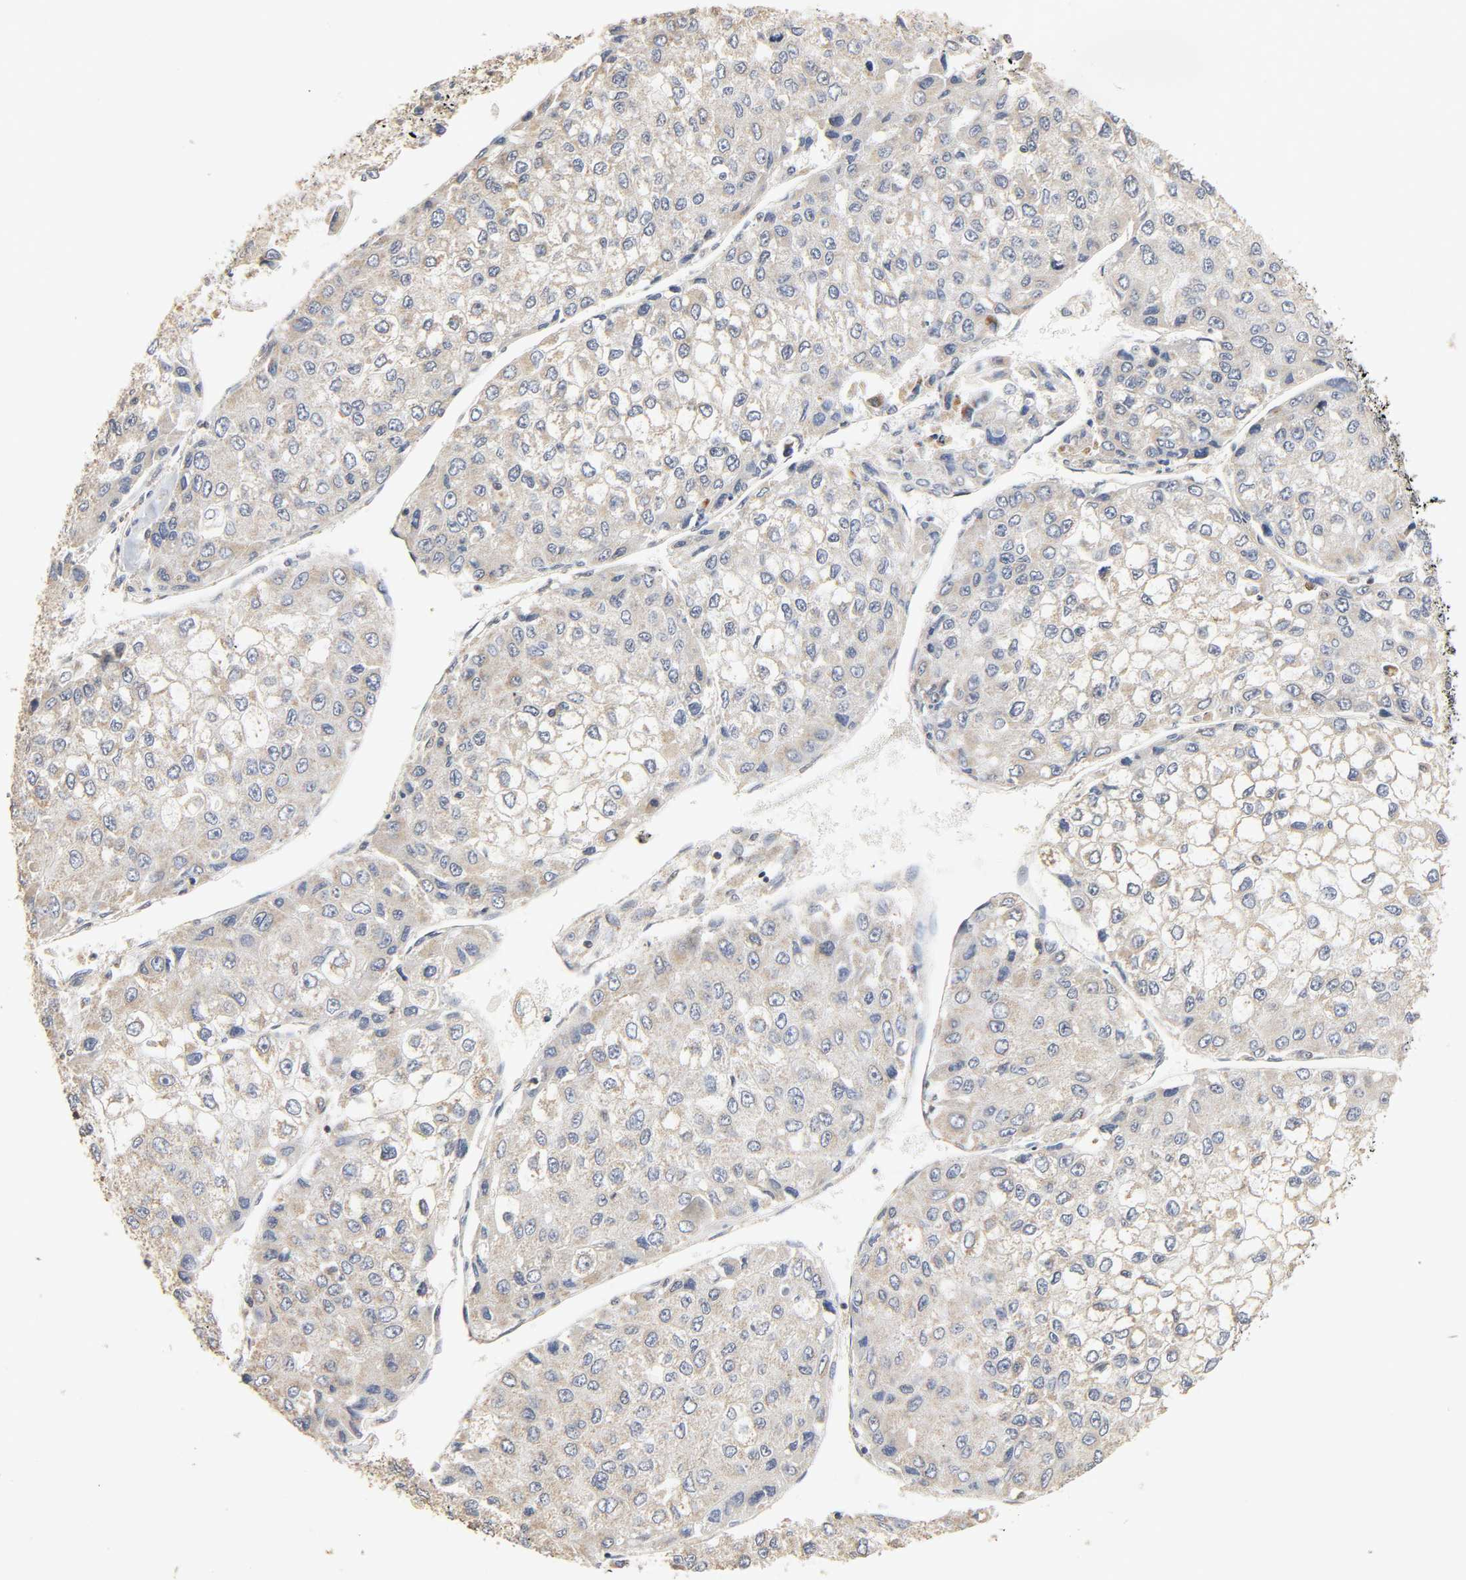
{"staining": {"intensity": "weak", "quantity": ">75%", "location": "cytoplasmic/membranous"}, "tissue": "liver cancer", "cell_type": "Tumor cells", "image_type": "cancer", "snomed": [{"axis": "morphology", "description": "Carcinoma, Hepatocellular, NOS"}, {"axis": "topography", "description": "Liver"}], "caption": "Immunohistochemical staining of liver cancer reveals weak cytoplasmic/membranous protein expression in about >75% of tumor cells. (brown staining indicates protein expression, while blue staining denotes nuclei).", "gene": "CLEC4E", "patient": {"sex": "female", "age": 66}}